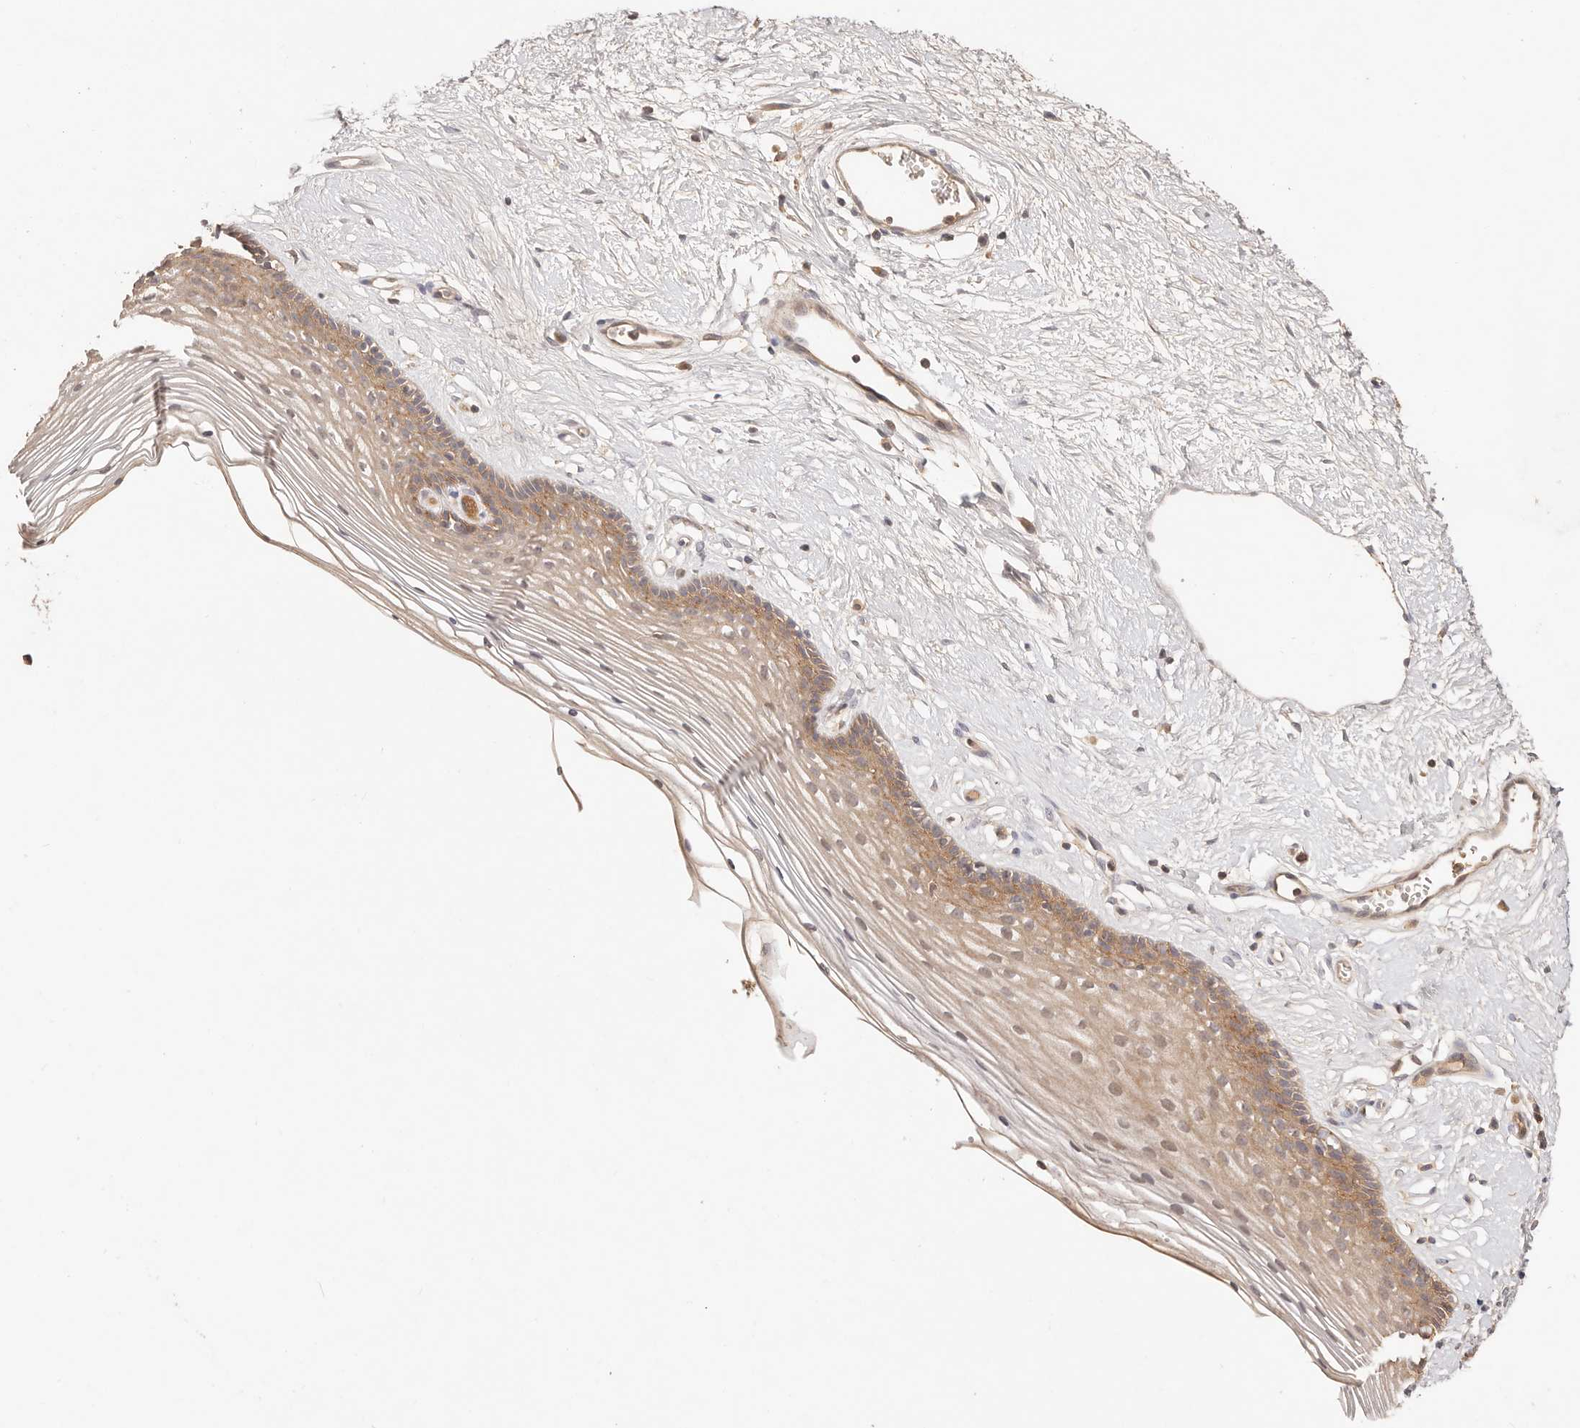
{"staining": {"intensity": "moderate", "quantity": "25%-75%", "location": "cytoplasmic/membranous"}, "tissue": "vagina", "cell_type": "Squamous epithelial cells", "image_type": "normal", "snomed": [{"axis": "morphology", "description": "Normal tissue, NOS"}, {"axis": "topography", "description": "Vagina"}], "caption": "A histopathology image showing moderate cytoplasmic/membranous expression in about 25%-75% of squamous epithelial cells in unremarkable vagina, as visualized by brown immunohistochemical staining.", "gene": "CXADR", "patient": {"sex": "female", "age": 46}}